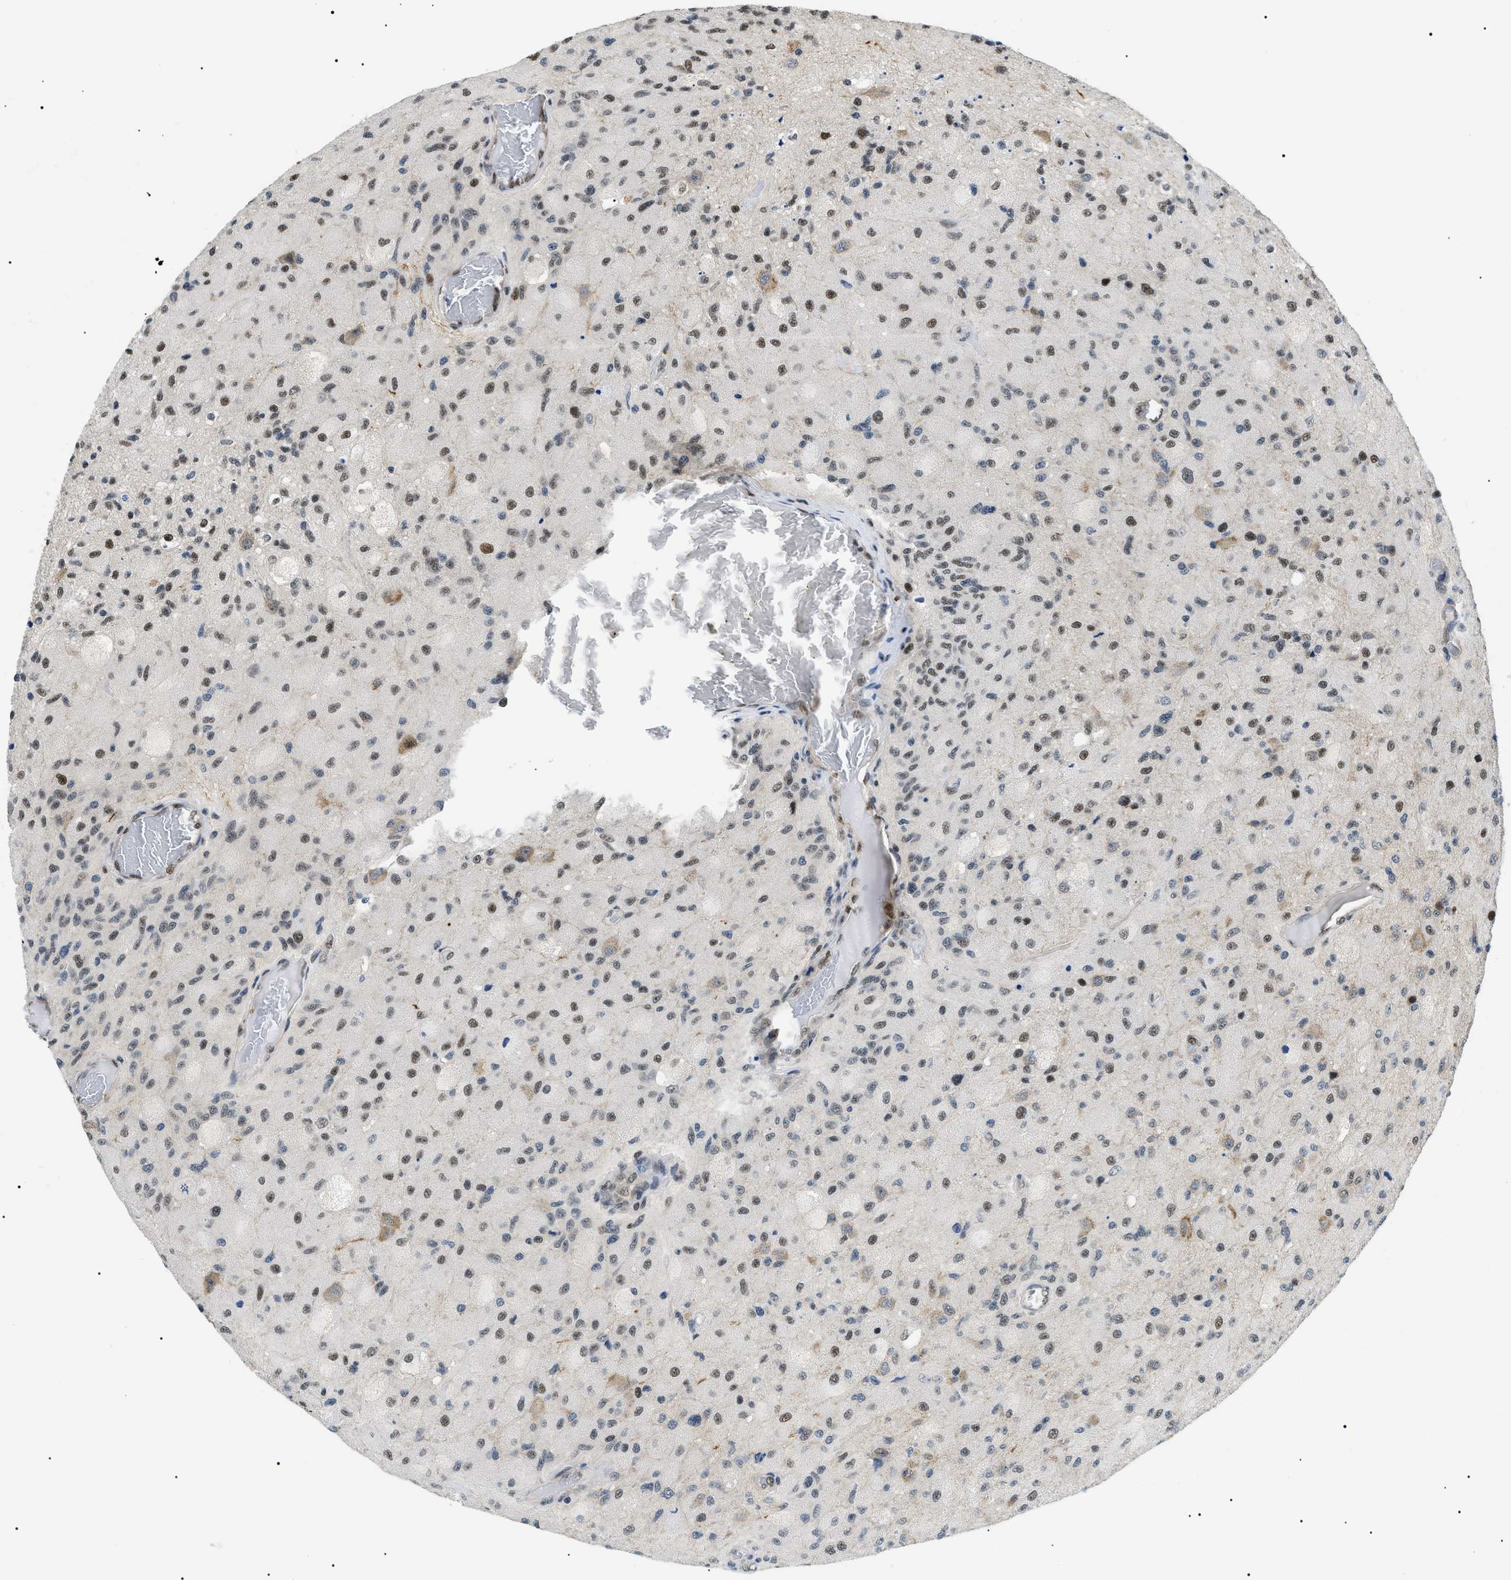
{"staining": {"intensity": "strong", "quantity": "25%-75%", "location": "nuclear"}, "tissue": "glioma", "cell_type": "Tumor cells", "image_type": "cancer", "snomed": [{"axis": "morphology", "description": "Normal tissue, NOS"}, {"axis": "morphology", "description": "Glioma, malignant, High grade"}, {"axis": "topography", "description": "Cerebral cortex"}], "caption": "Brown immunohistochemical staining in malignant glioma (high-grade) displays strong nuclear positivity in approximately 25%-75% of tumor cells. (brown staining indicates protein expression, while blue staining denotes nuclei).", "gene": "CWC25", "patient": {"sex": "male", "age": 77}}